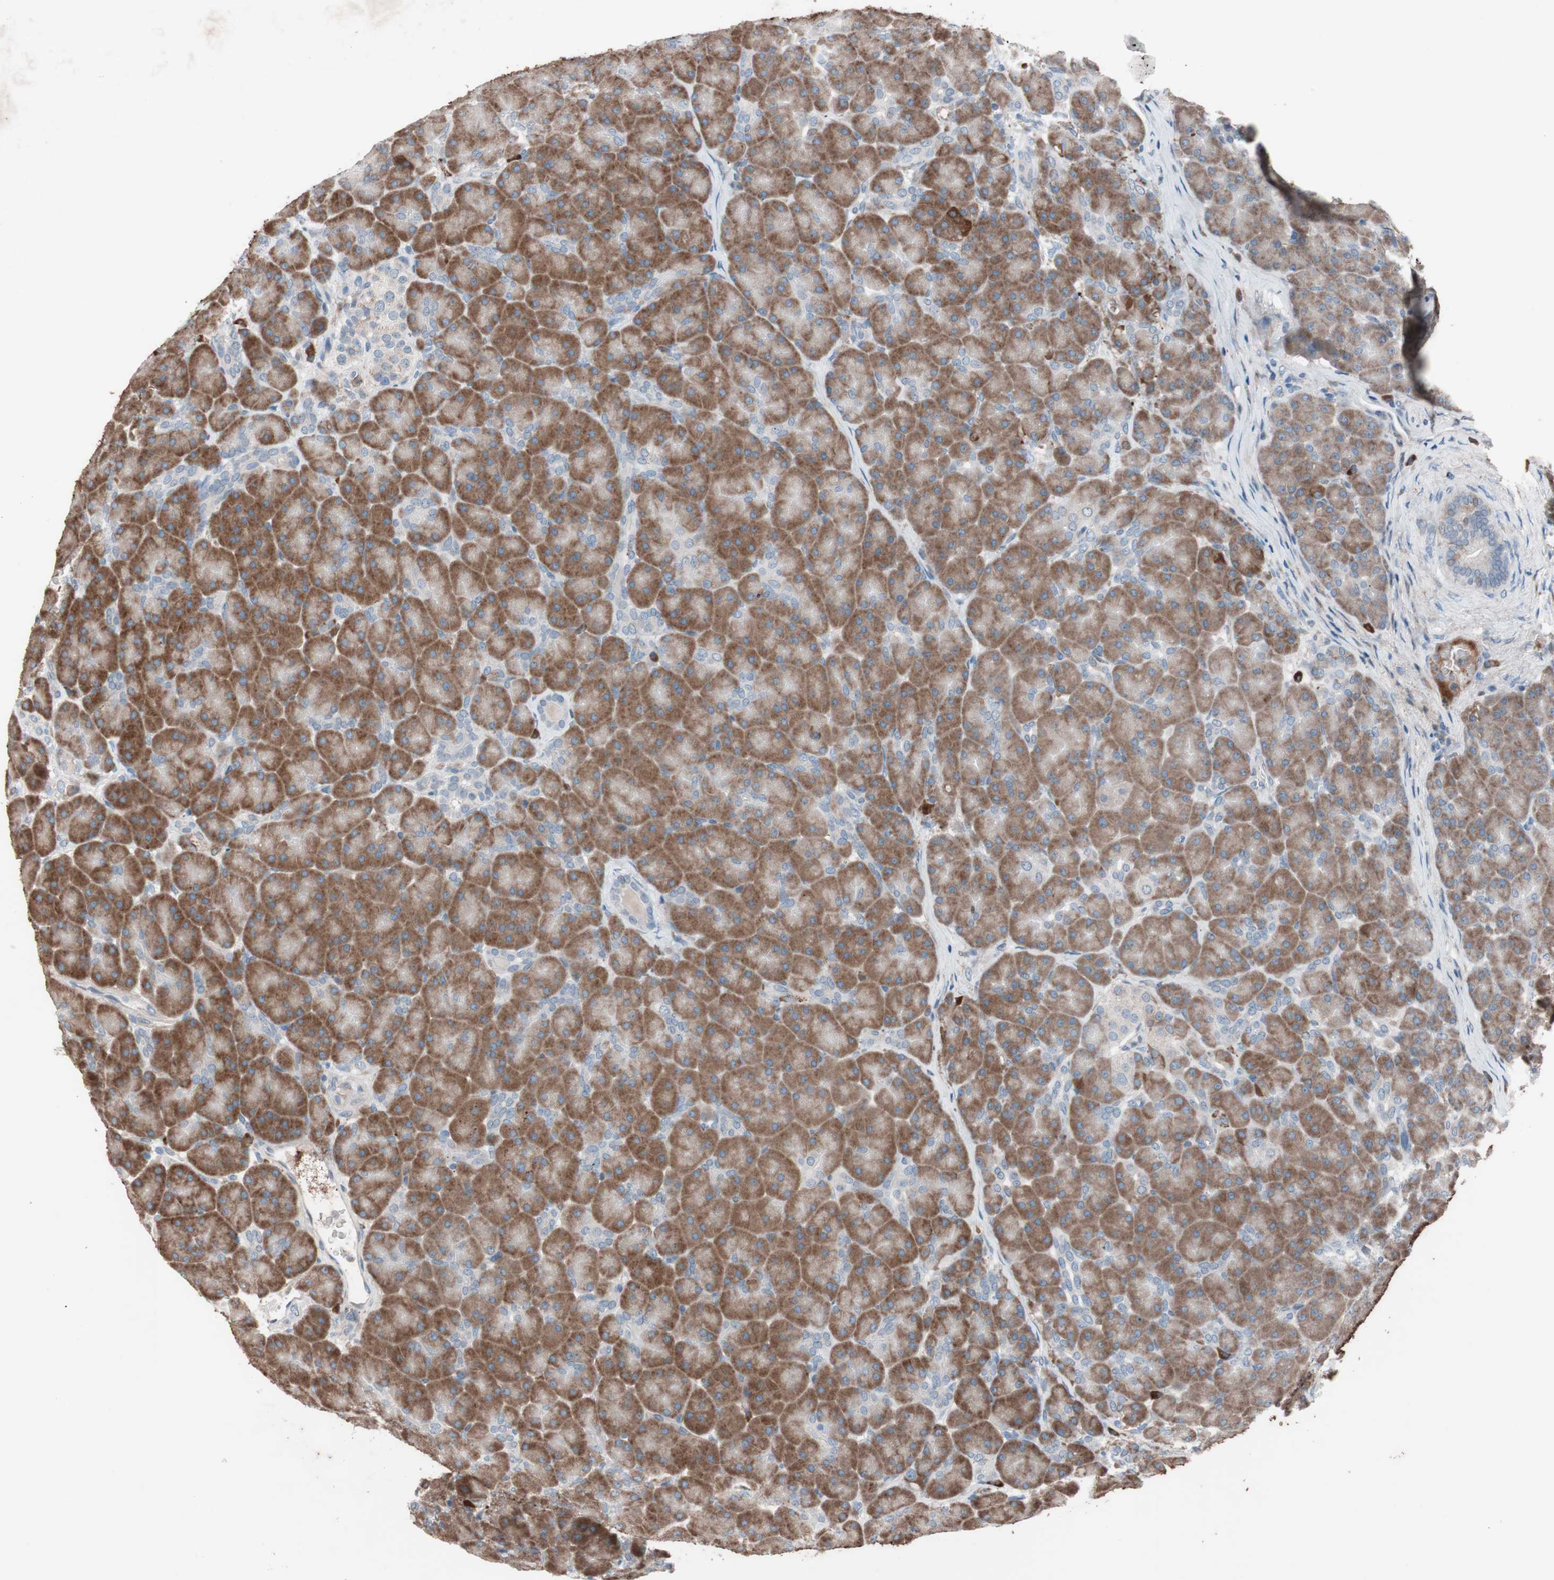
{"staining": {"intensity": "moderate", "quantity": ">75%", "location": "cytoplasmic/membranous"}, "tissue": "pancreas", "cell_type": "Exocrine glandular cells", "image_type": "normal", "snomed": [{"axis": "morphology", "description": "Normal tissue, NOS"}, {"axis": "topography", "description": "Pancreas"}], "caption": "A brown stain labels moderate cytoplasmic/membranous expression of a protein in exocrine glandular cells of normal human pancreas. The protein is shown in brown color, while the nuclei are stained blue.", "gene": "GRB7", "patient": {"sex": "male", "age": 66}}